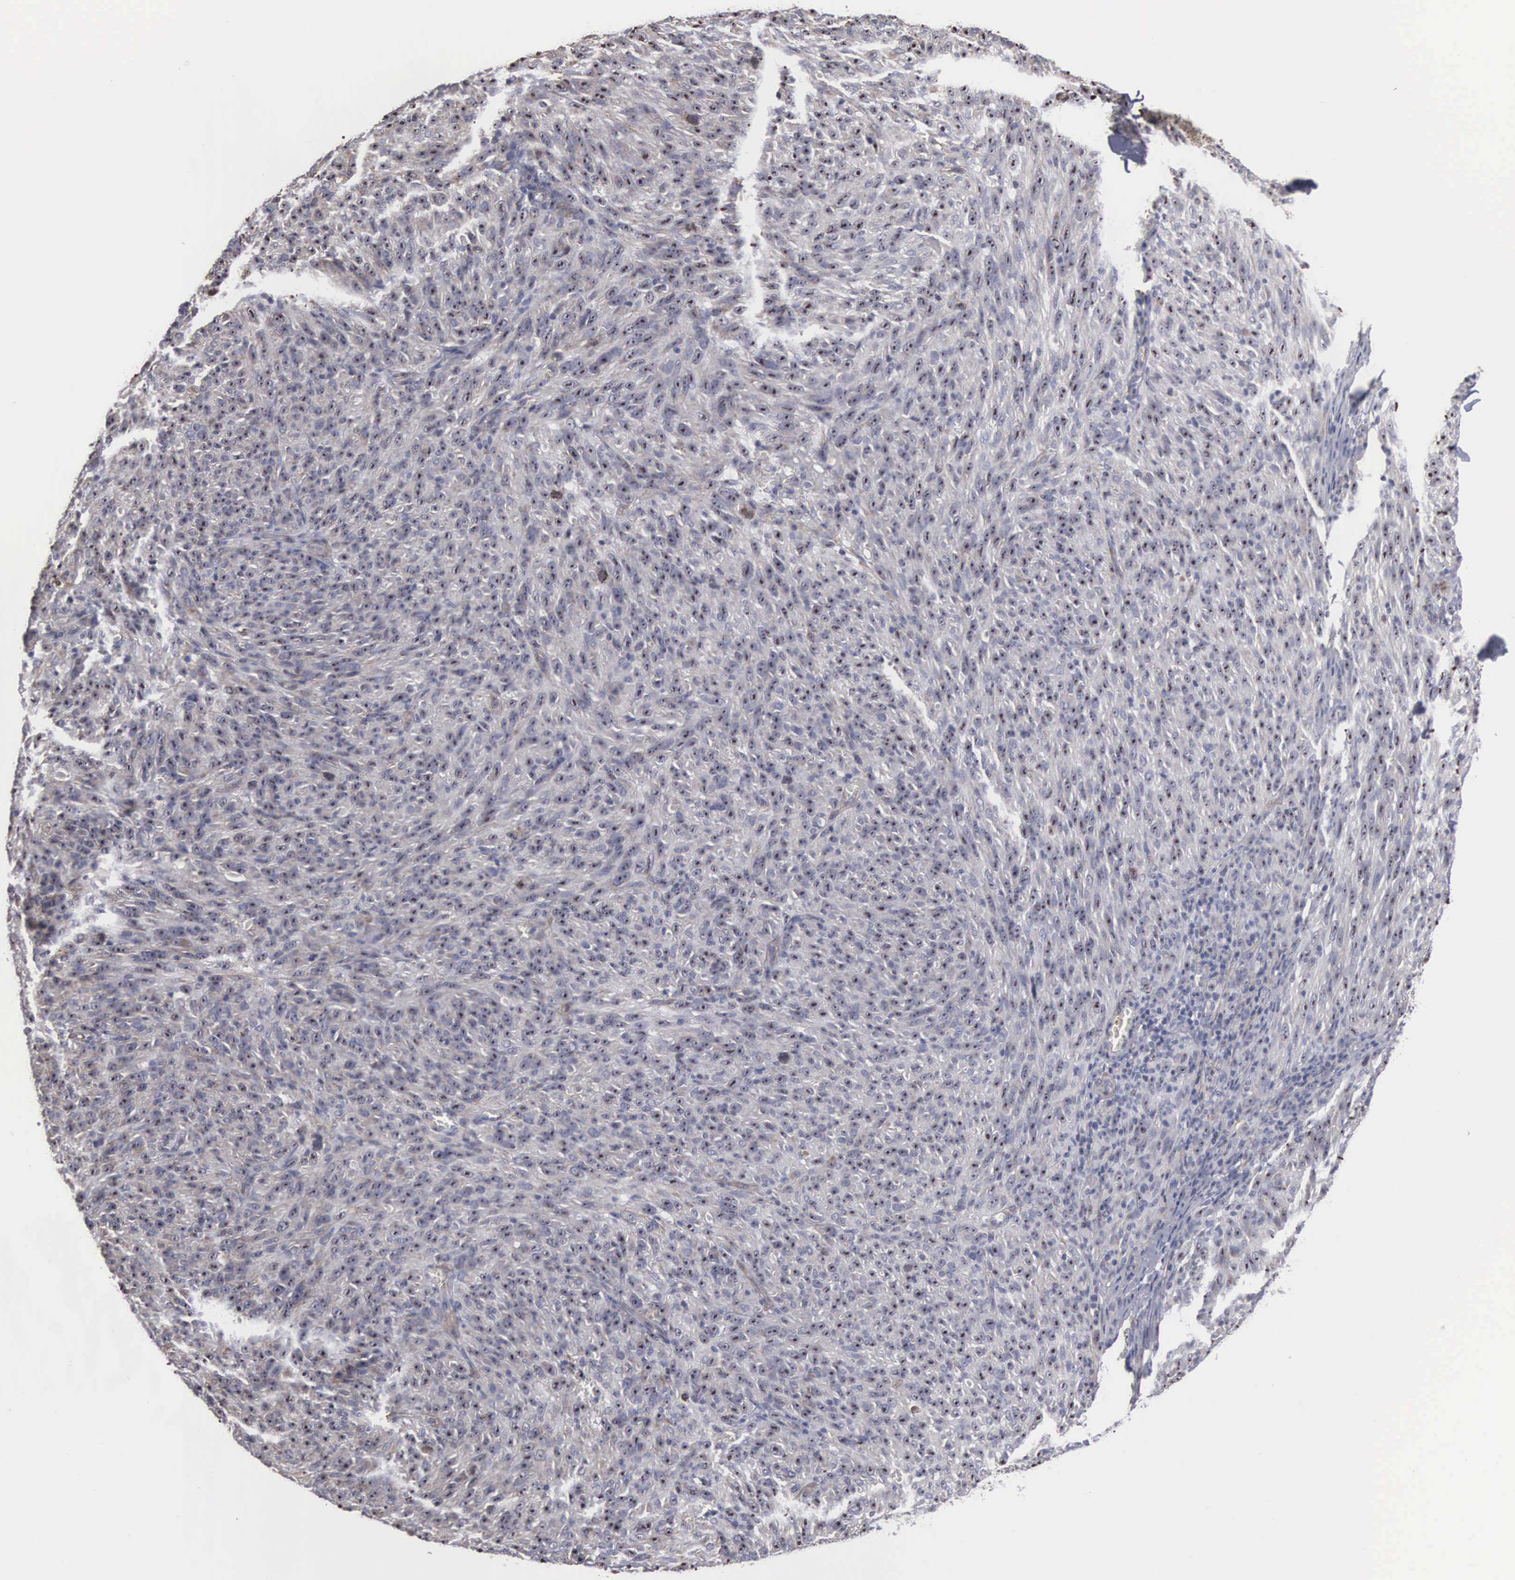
{"staining": {"intensity": "weak", "quantity": ">75%", "location": "cytoplasmic/membranous,nuclear"}, "tissue": "melanoma", "cell_type": "Tumor cells", "image_type": "cancer", "snomed": [{"axis": "morphology", "description": "Malignant melanoma, NOS"}, {"axis": "topography", "description": "Skin"}], "caption": "Weak cytoplasmic/membranous and nuclear positivity is seen in approximately >75% of tumor cells in melanoma.", "gene": "NGDN", "patient": {"sex": "male", "age": 76}}